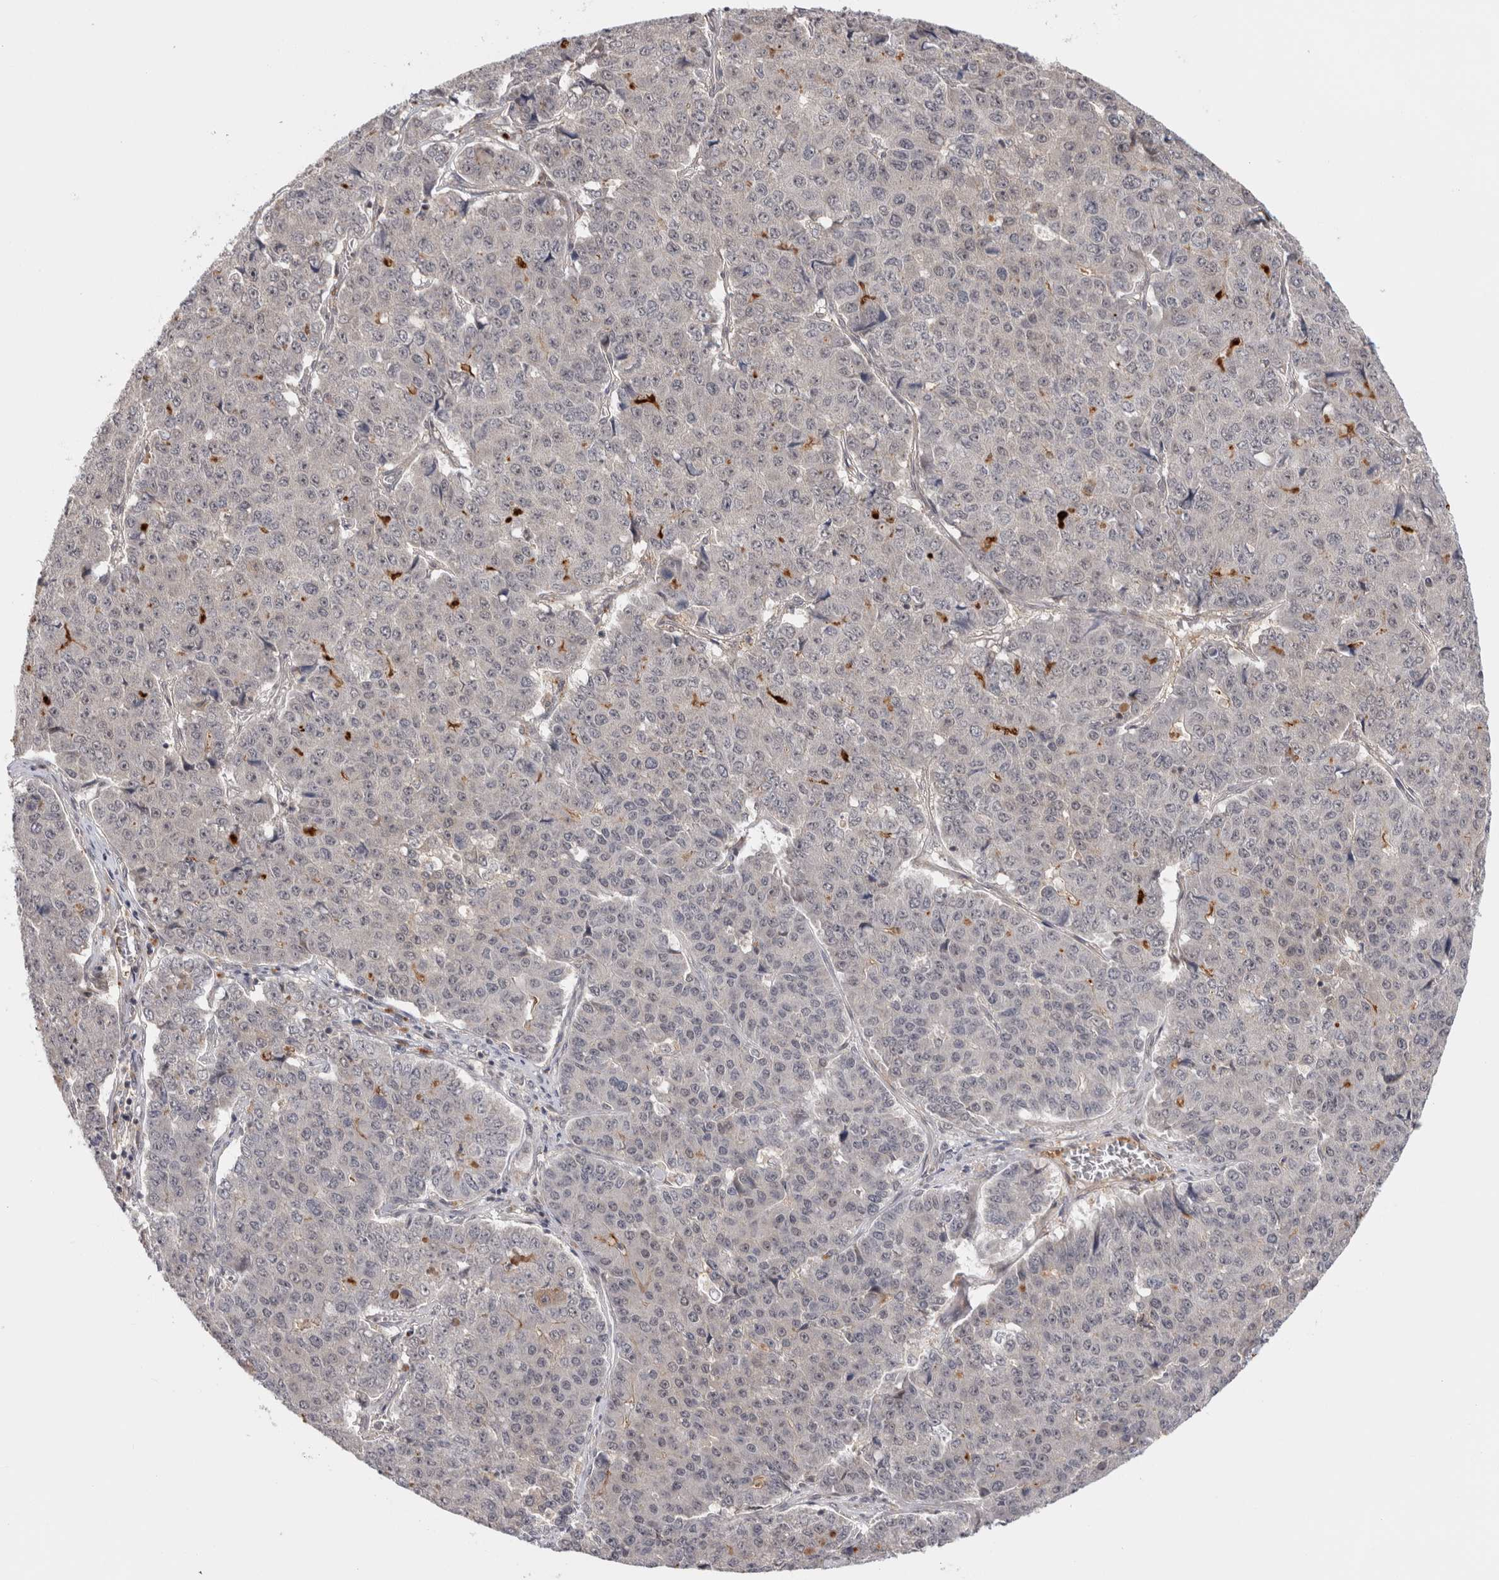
{"staining": {"intensity": "negative", "quantity": "none", "location": "none"}, "tissue": "pancreatic cancer", "cell_type": "Tumor cells", "image_type": "cancer", "snomed": [{"axis": "morphology", "description": "Adenocarcinoma, NOS"}, {"axis": "topography", "description": "Pancreas"}], "caption": "The immunohistochemistry photomicrograph has no significant expression in tumor cells of pancreatic cancer tissue. (DAB (3,3'-diaminobenzidine) immunohistochemistry with hematoxylin counter stain).", "gene": "ZNF318", "patient": {"sex": "male", "age": 50}}